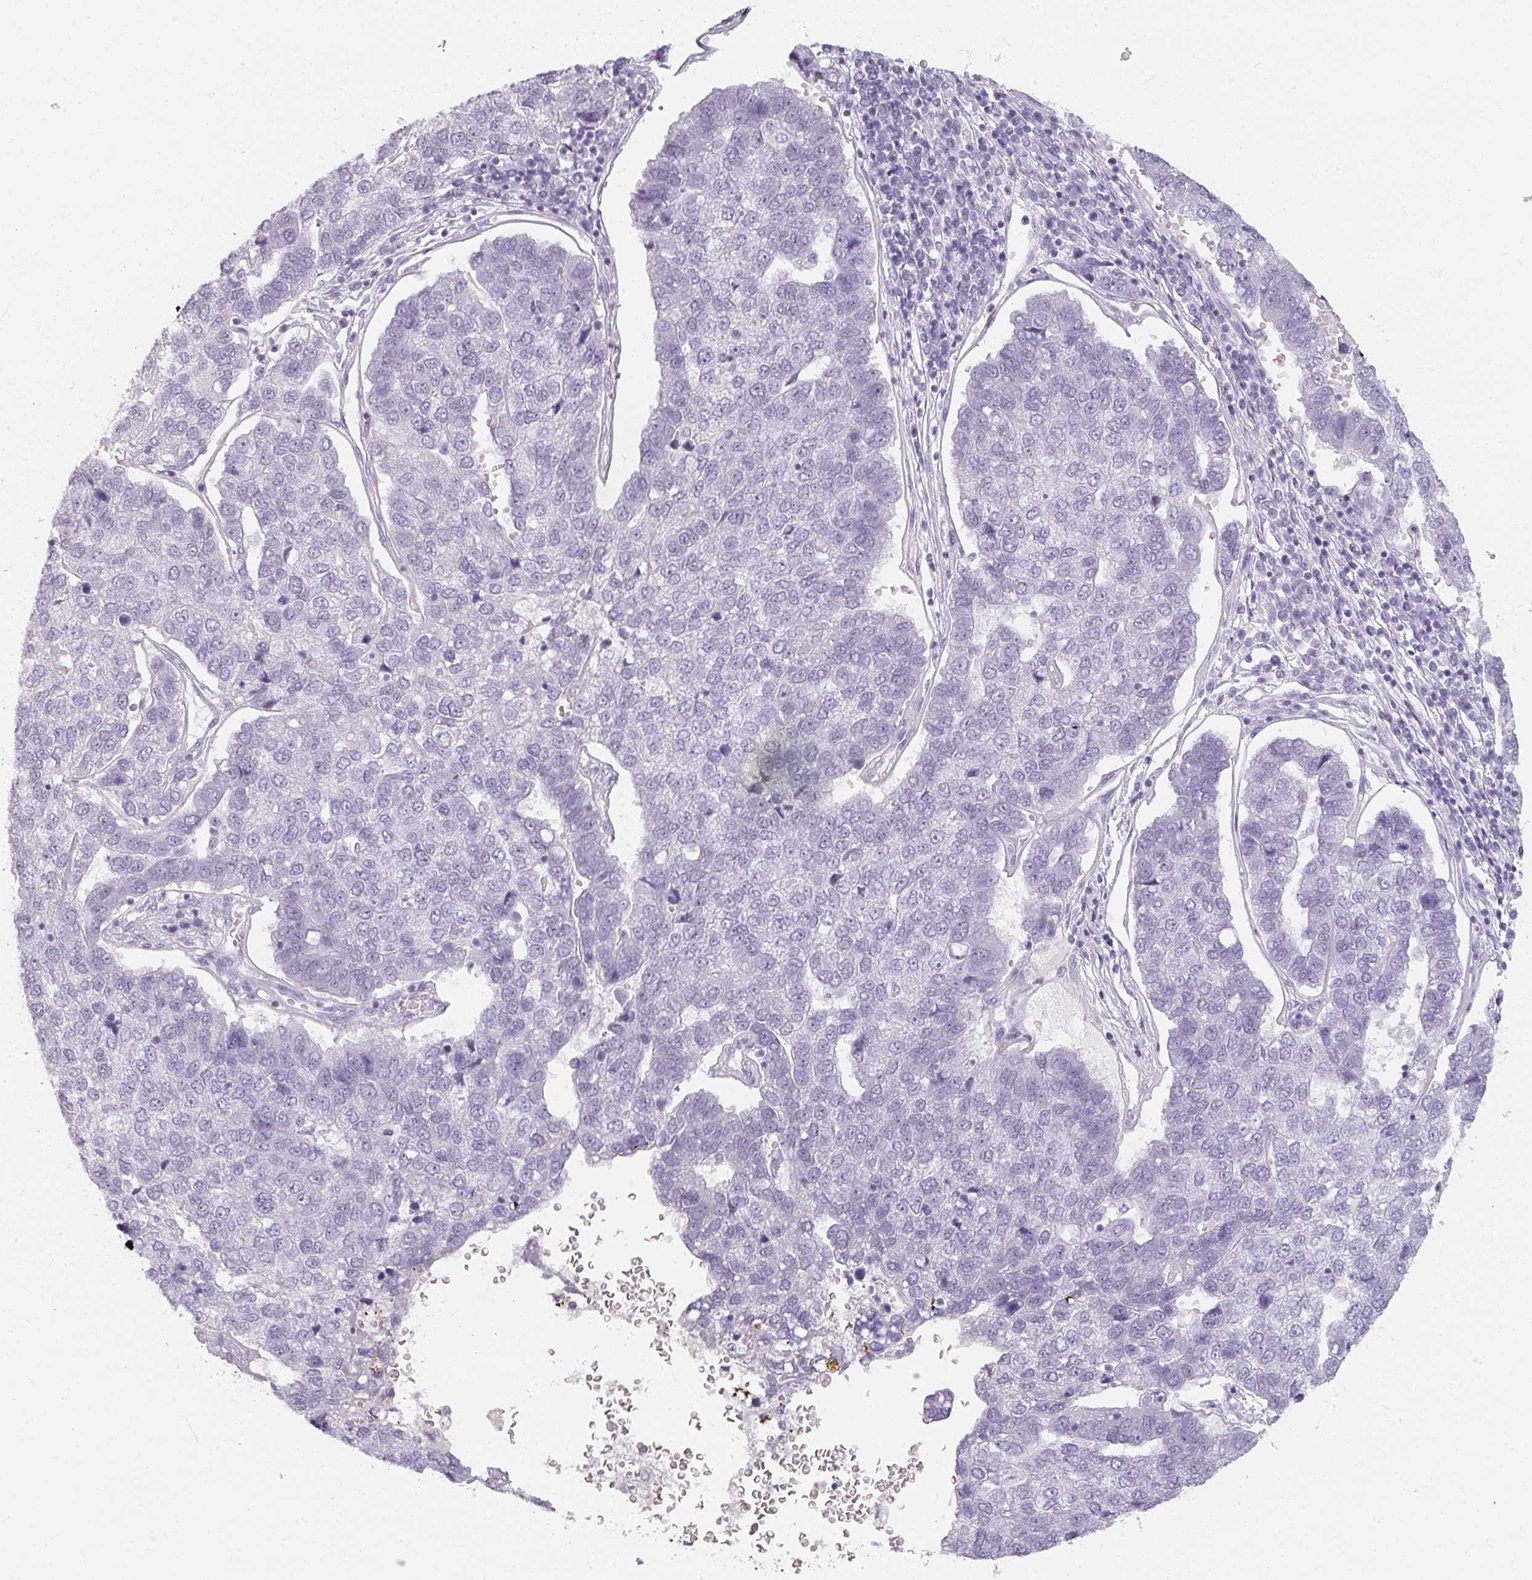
{"staining": {"intensity": "negative", "quantity": "none", "location": "none"}, "tissue": "pancreatic cancer", "cell_type": "Tumor cells", "image_type": "cancer", "snomed": [{"axis": "morphology", "description": "Adenocarcinoma, NOS"}, {"axis": "topography", "description": "Pancreas"}], "caption": "Human pancreatic cancer (adenocarcinoma) stained for a protein using IHC reveals no positivity in tumor cells.", "gene": "REG3G", "patient": {"sex": "female", "age": 61}}